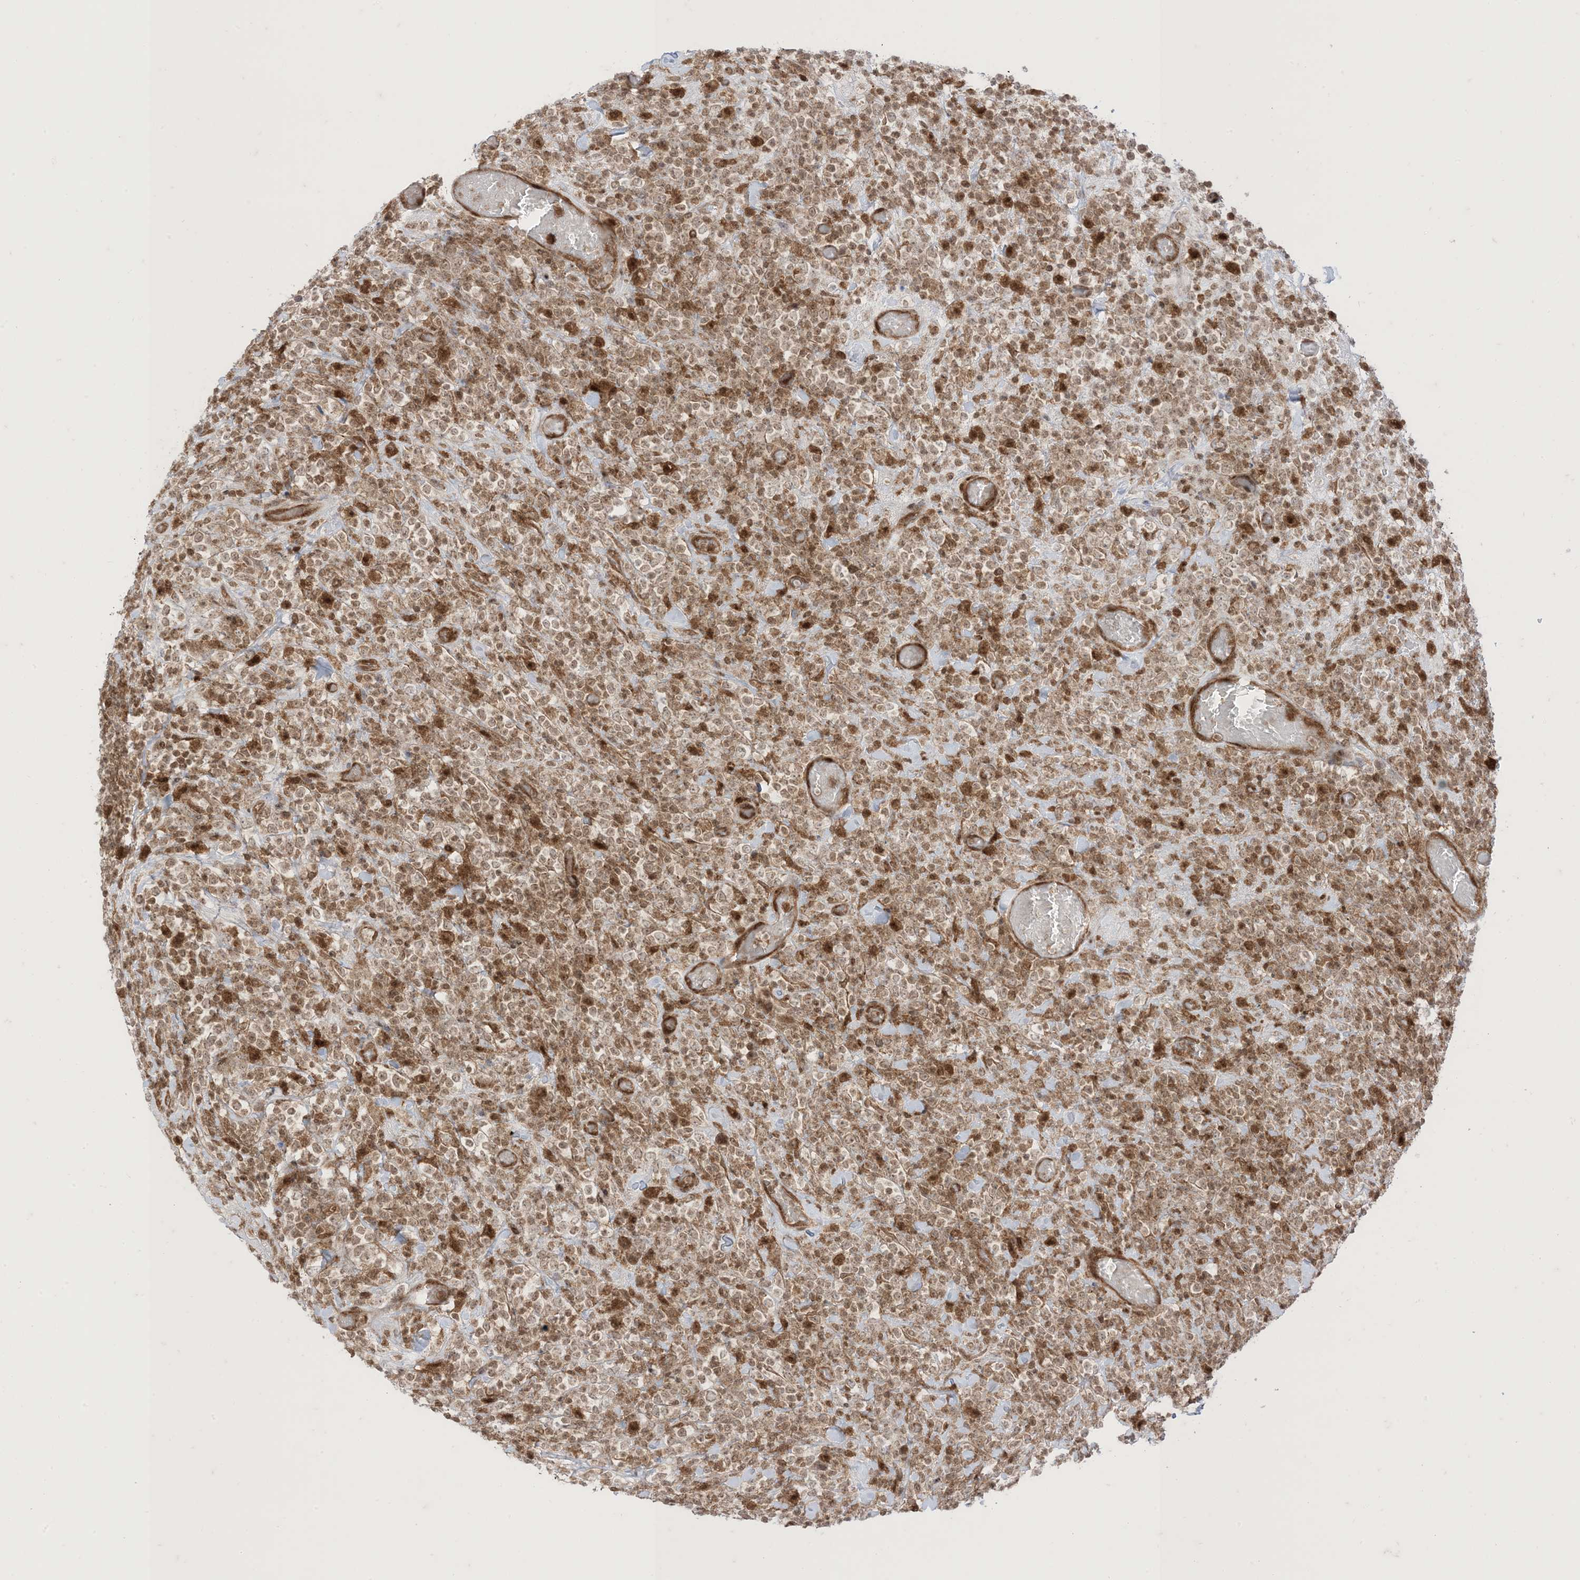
{"staining": {"intensity": "moderate", "quantity": ">75%", "location": "cytoplasmic/membranous"}, "tissue": "lymphoma", "cell_type": "Tumor cells", "image_type": "cancer", "snomed": [{"axis": "morphology", "description": "Malignant lymphoma, non-Hodgkin's type, High grade"}, {"axis": "topography", "description": "Colon"}], "caption": "Immunohistochemistry micrograph of lymphoma stained for a protein (brown), which displays medium levels of moderate cytoplasmic/membranous staining in about >75% of tumor cells.", "gene": "PTPA", "patient": {"sex": "female", "age": 53}}